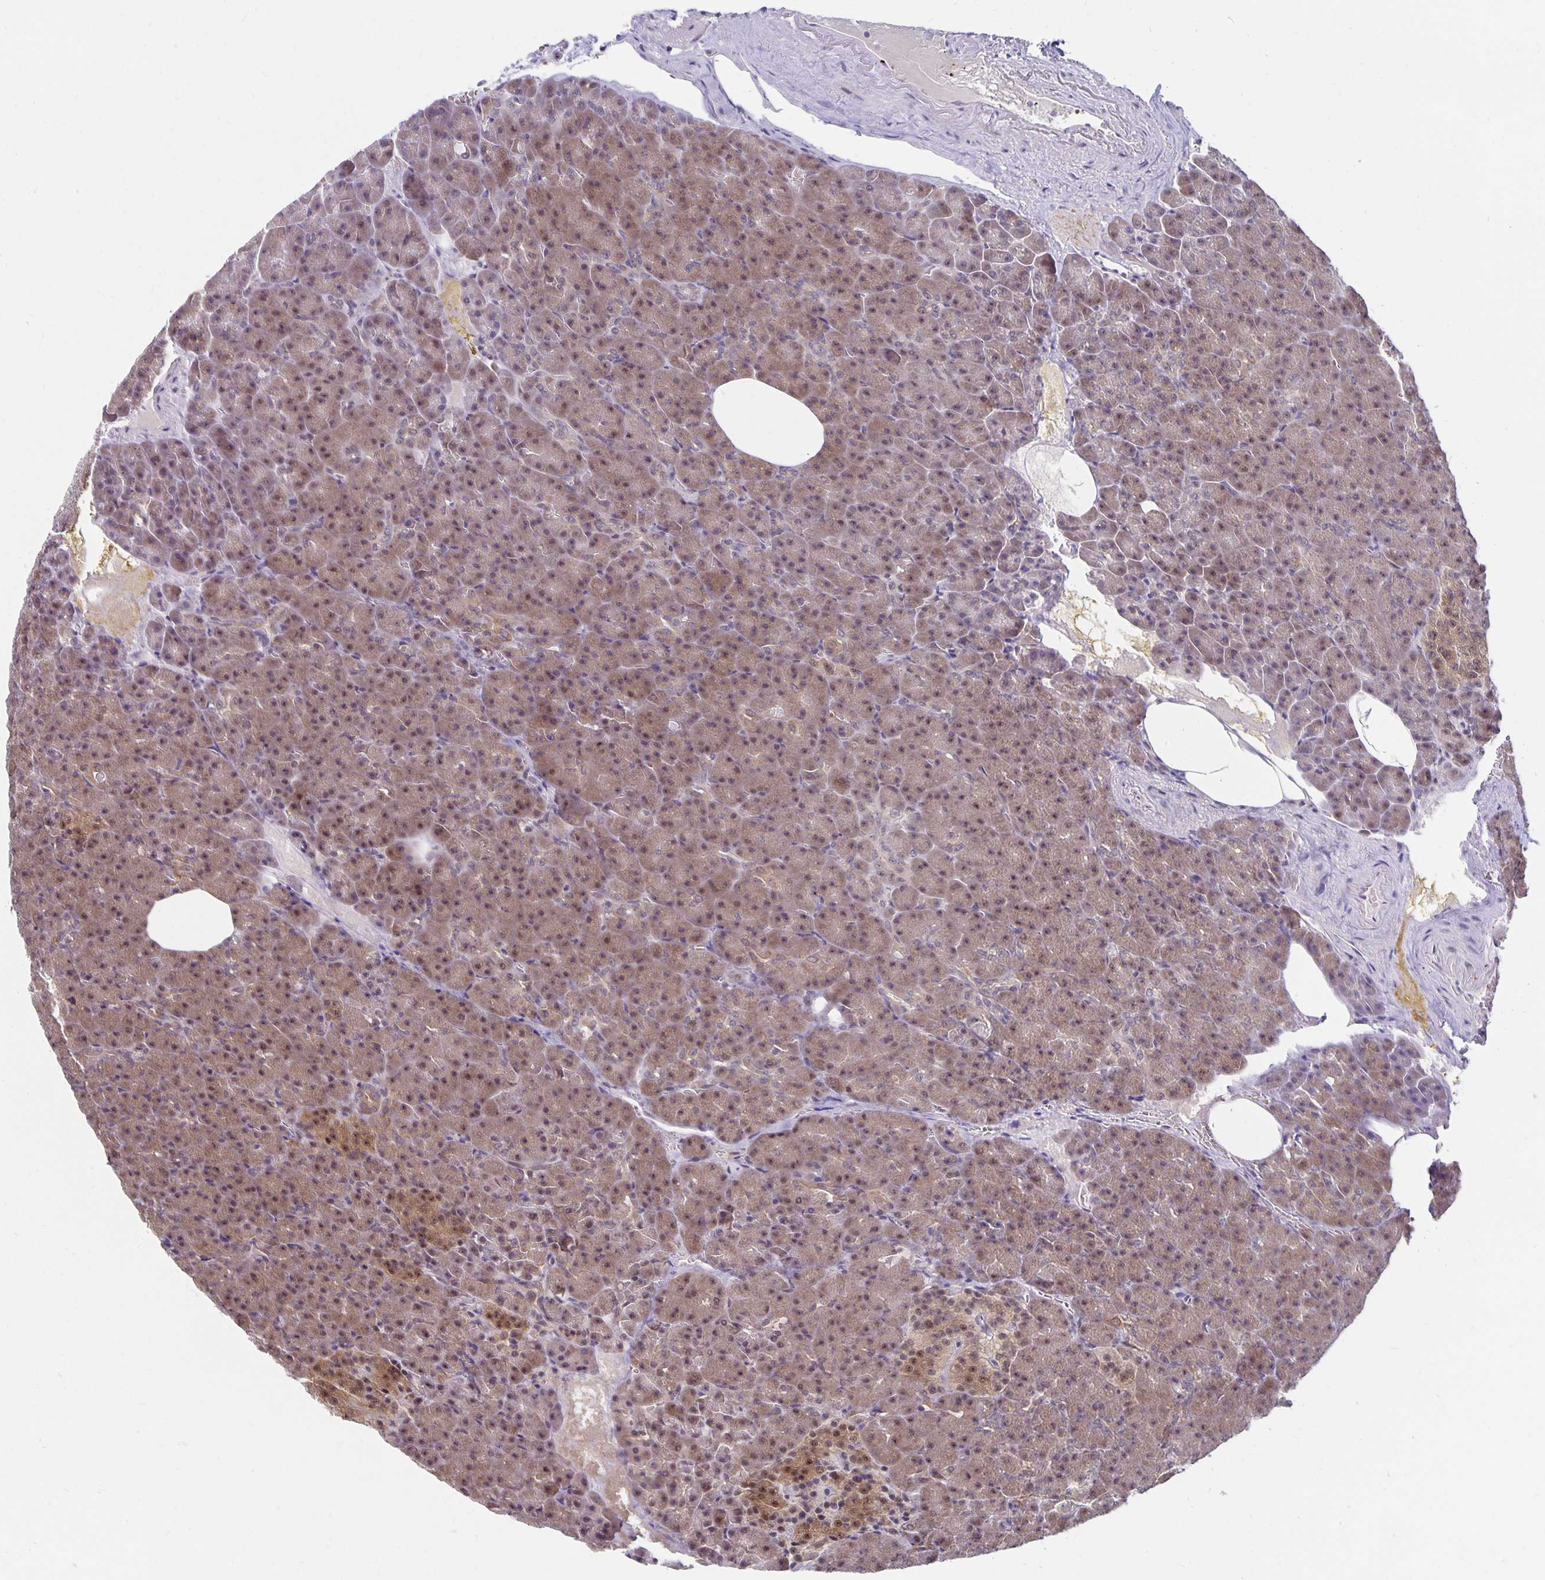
{"staining": {"intensity": "moderate", "quantity": ">75%", "location": "cytoplasmic/membranous,nuclear"}, "tissue": "pancreas", "cell_type": "Exocrine glandular cells", "image_type": "normal", "snomed": [{"axis": "morphology", "description": "Normal tissue, NOS"}, {"axis": "topography", "description": "Pancreas"}], "caption": "Pancreas stained for a protein (brown) demonstrates moderate cytoplasmic/membranous,nuclear positive expression in about >75% of exocrine glandular cells.", "gene": "EXOC6B", "patient": {"sex": "female", "age": 74}}